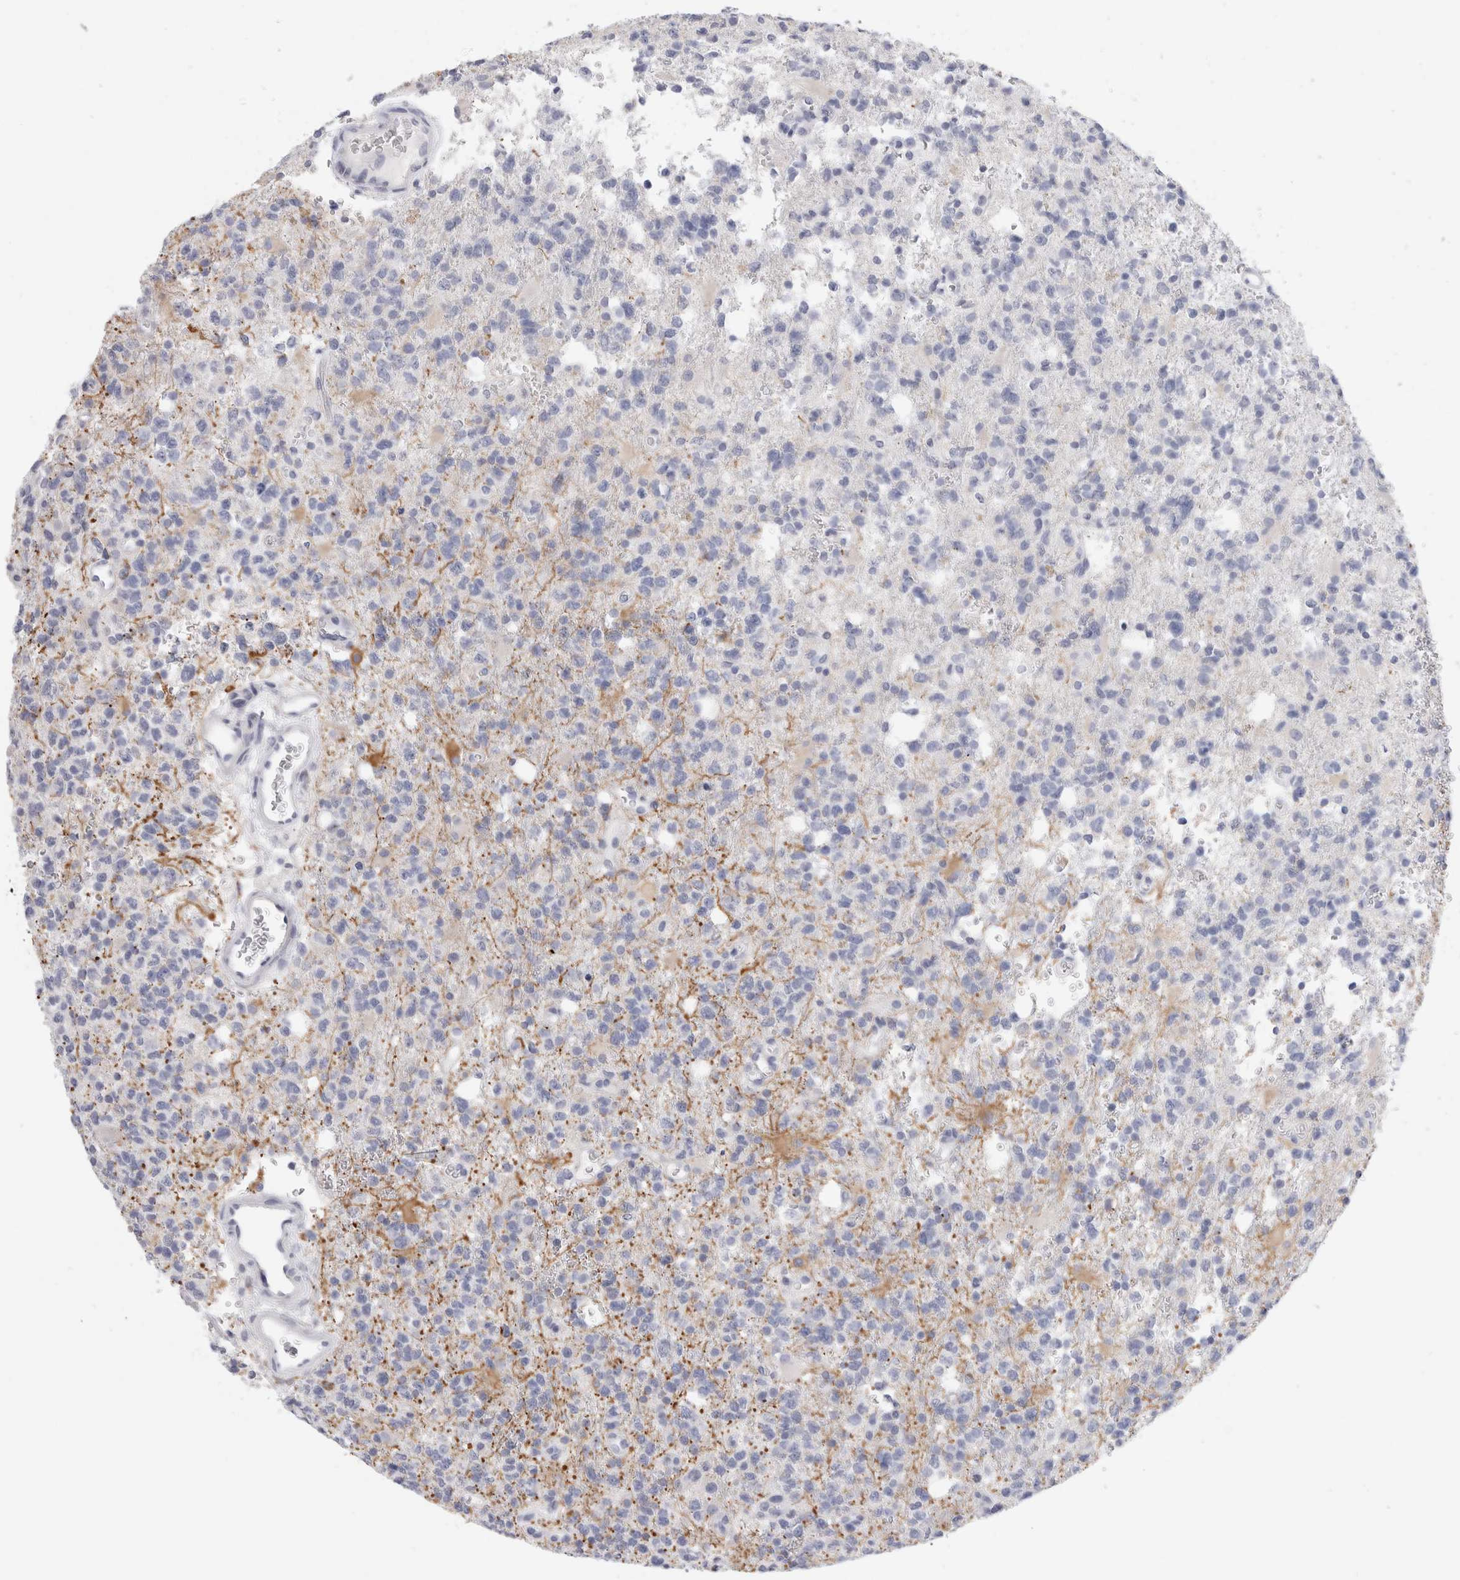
{"staining": {"intensity": "negative", "quantity": "none", "location": "none"}, "tissue": "glioma", "cell_type": "Tumor cells", "image_type": "cancer", "snomed": [{"axis": "morphology", "description": "Glioma, malignant, High grade"}, {"axis": "topography", "description": "Brain"}], "caption": "Protein analysis of glioma shows no significant staining in tumor cells.", "gene": "MUC15", "patient": {"sex": "female", "age": 62}}